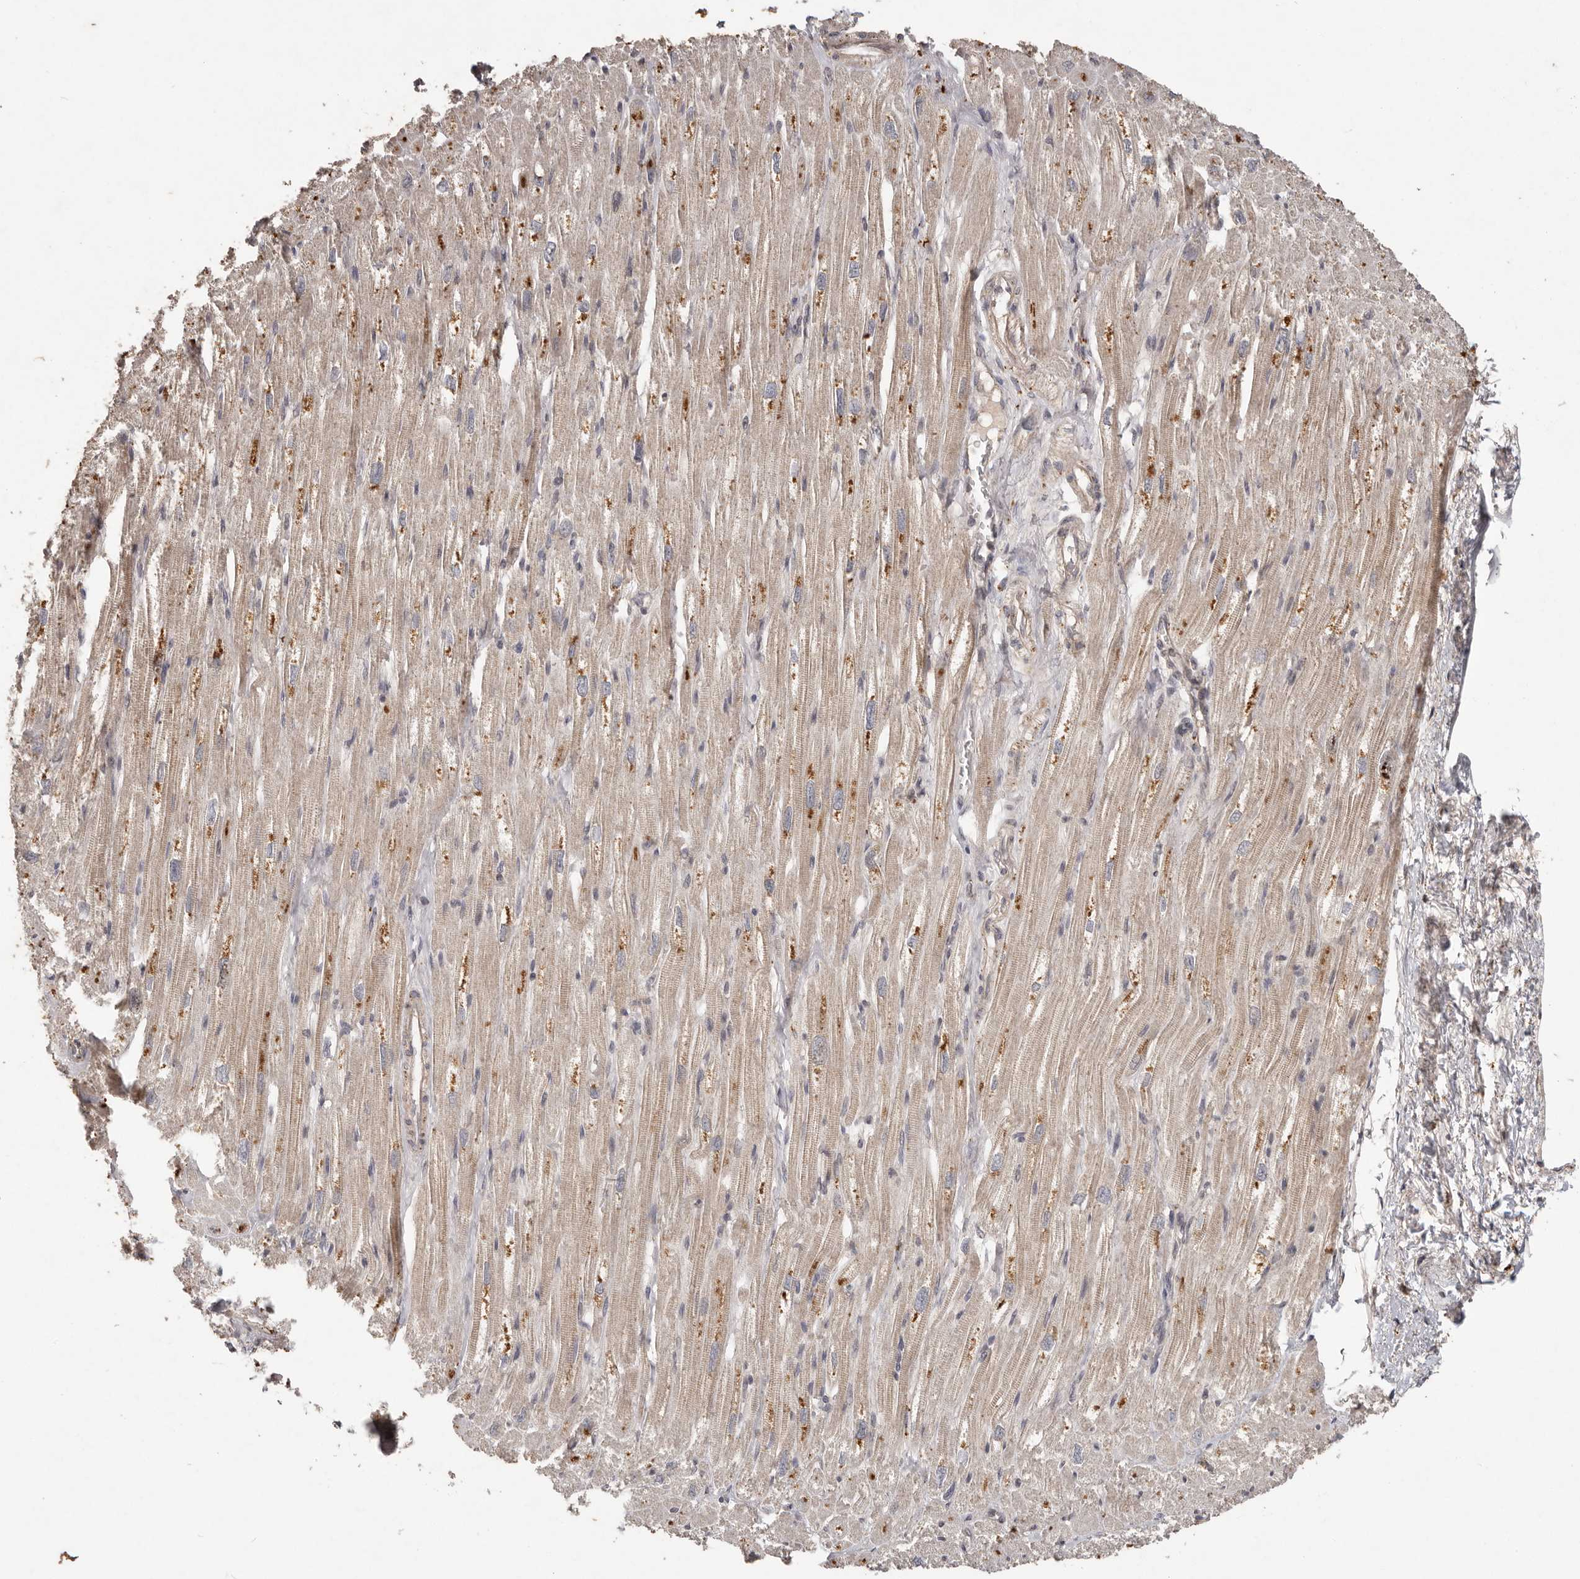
{"staining": {"intensity": "moderate", "quantity": ">75%", "location": "cytoplasmic/membranous"}, "tissue": "heart muscle", "cell_type": "Cardiomyocytes", "image_type": "normal", "snomed": [{"axis": "morphology", "description": "Normal tissue, NOS"}, {"axis": "topography", "description": "Heart"}], "caption": "Immunohistochemical staining of normal heart muscle exhibits >75% levels of moderate cytoplasmic/membranous protein expression in about >75% of cardiomyocytes.", "gene": "PLOD2", "patient": {"sex": "male", "age": 50}}